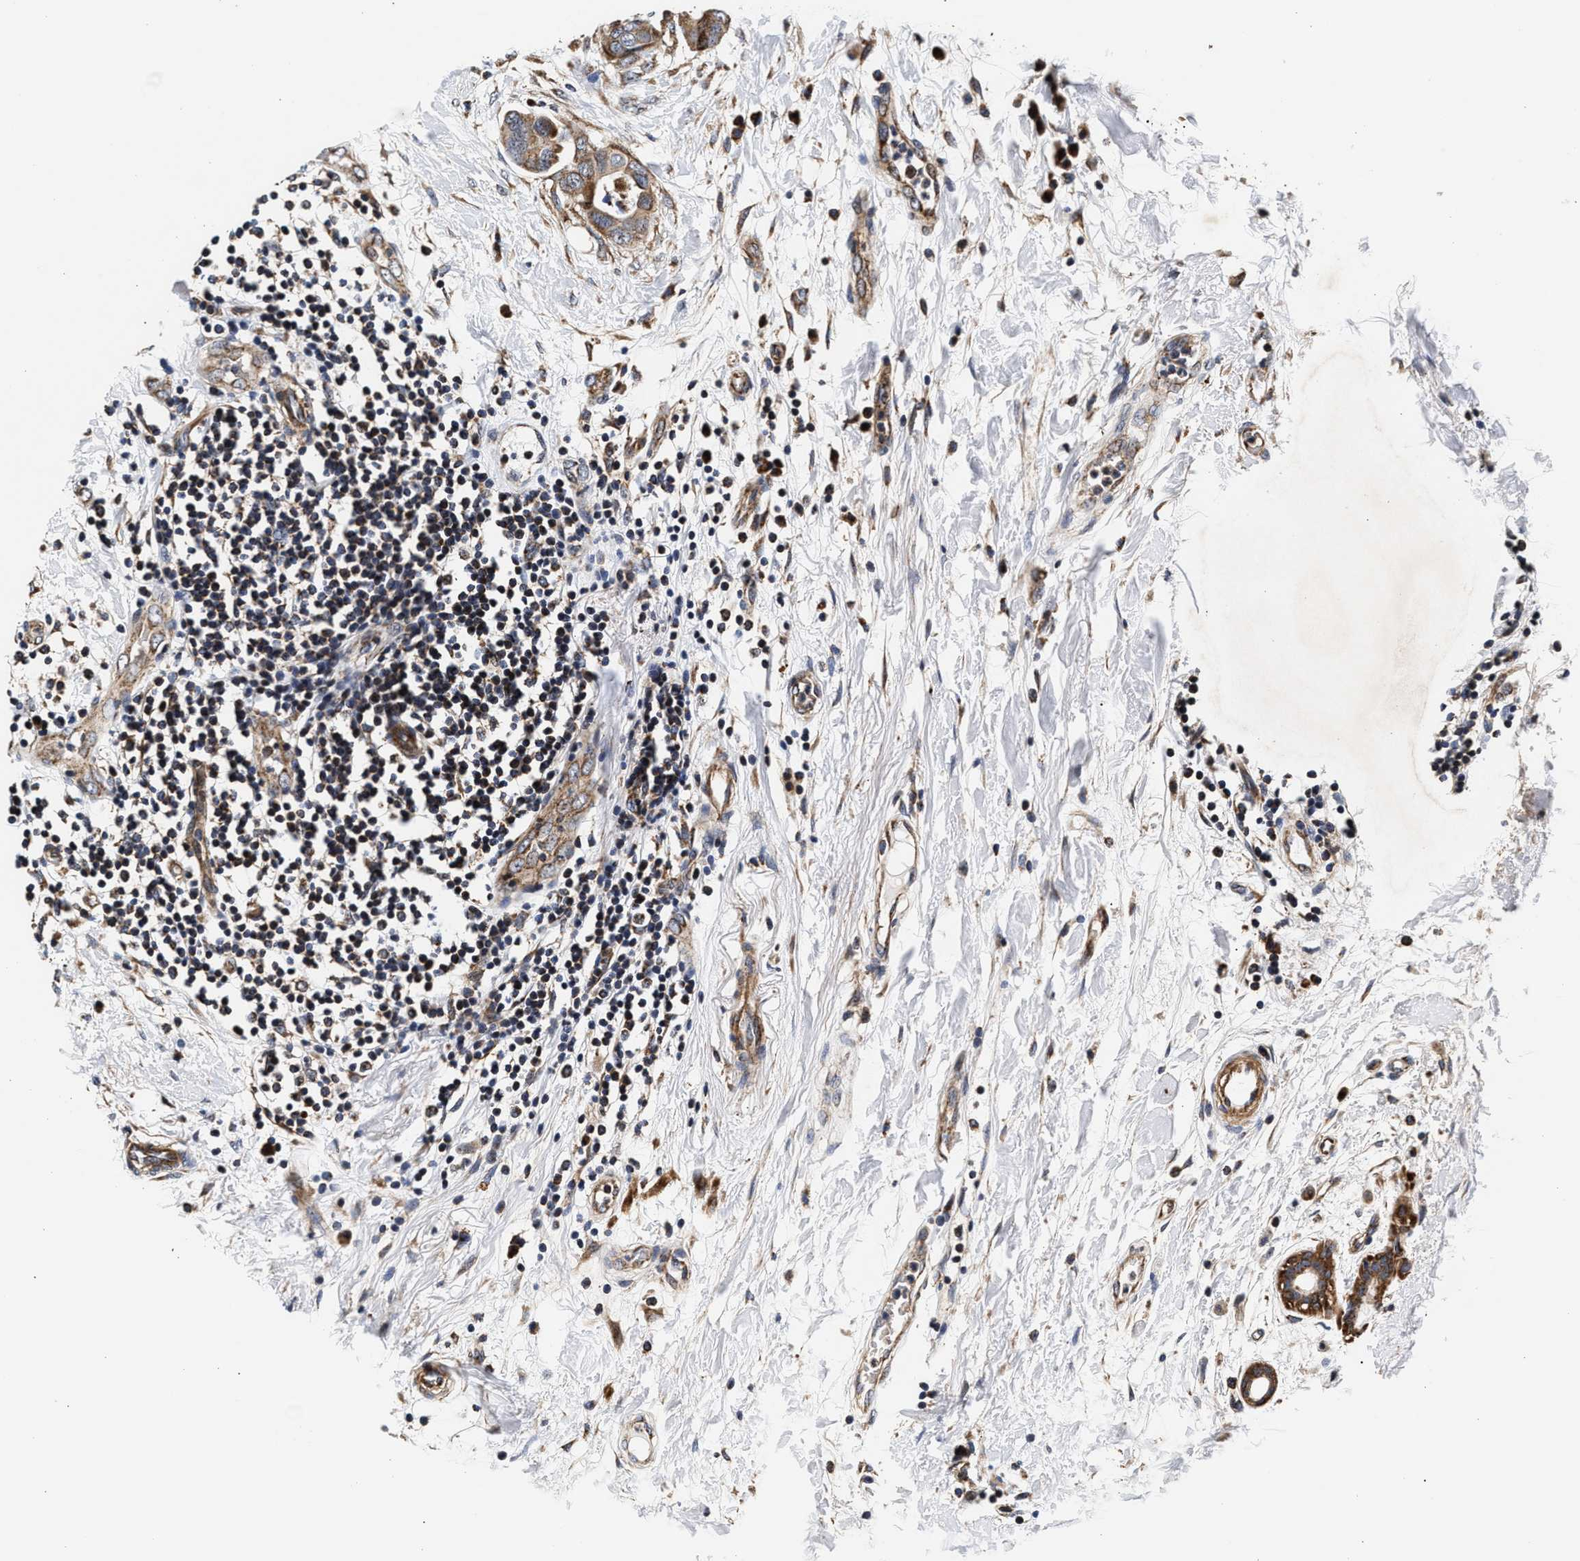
{"staining": {"intensity": "moderate", "quantity": ">75%", "location": "cytoplasmic/membranous"}, "tissue": "breast cancer", "cell_type": "Tumor cells", "image_type": "cancer", "snomed": [{"axis": "morphology", "description": "Duct carcinoma"}, {"axis": "topography", "description": "Breast"}], "caption": "A brown stain shows moderate cytoplasmic/membranous staining of a protein in human breast infiltrating ductal carcinoma tumor cells. The protein is stained brown, and the nuclei are stained in blue (DAB IHC with brightfield microscopy, high magnification).", "gene": "SGK1", "patient": {"sex": "female", "age": 40}}